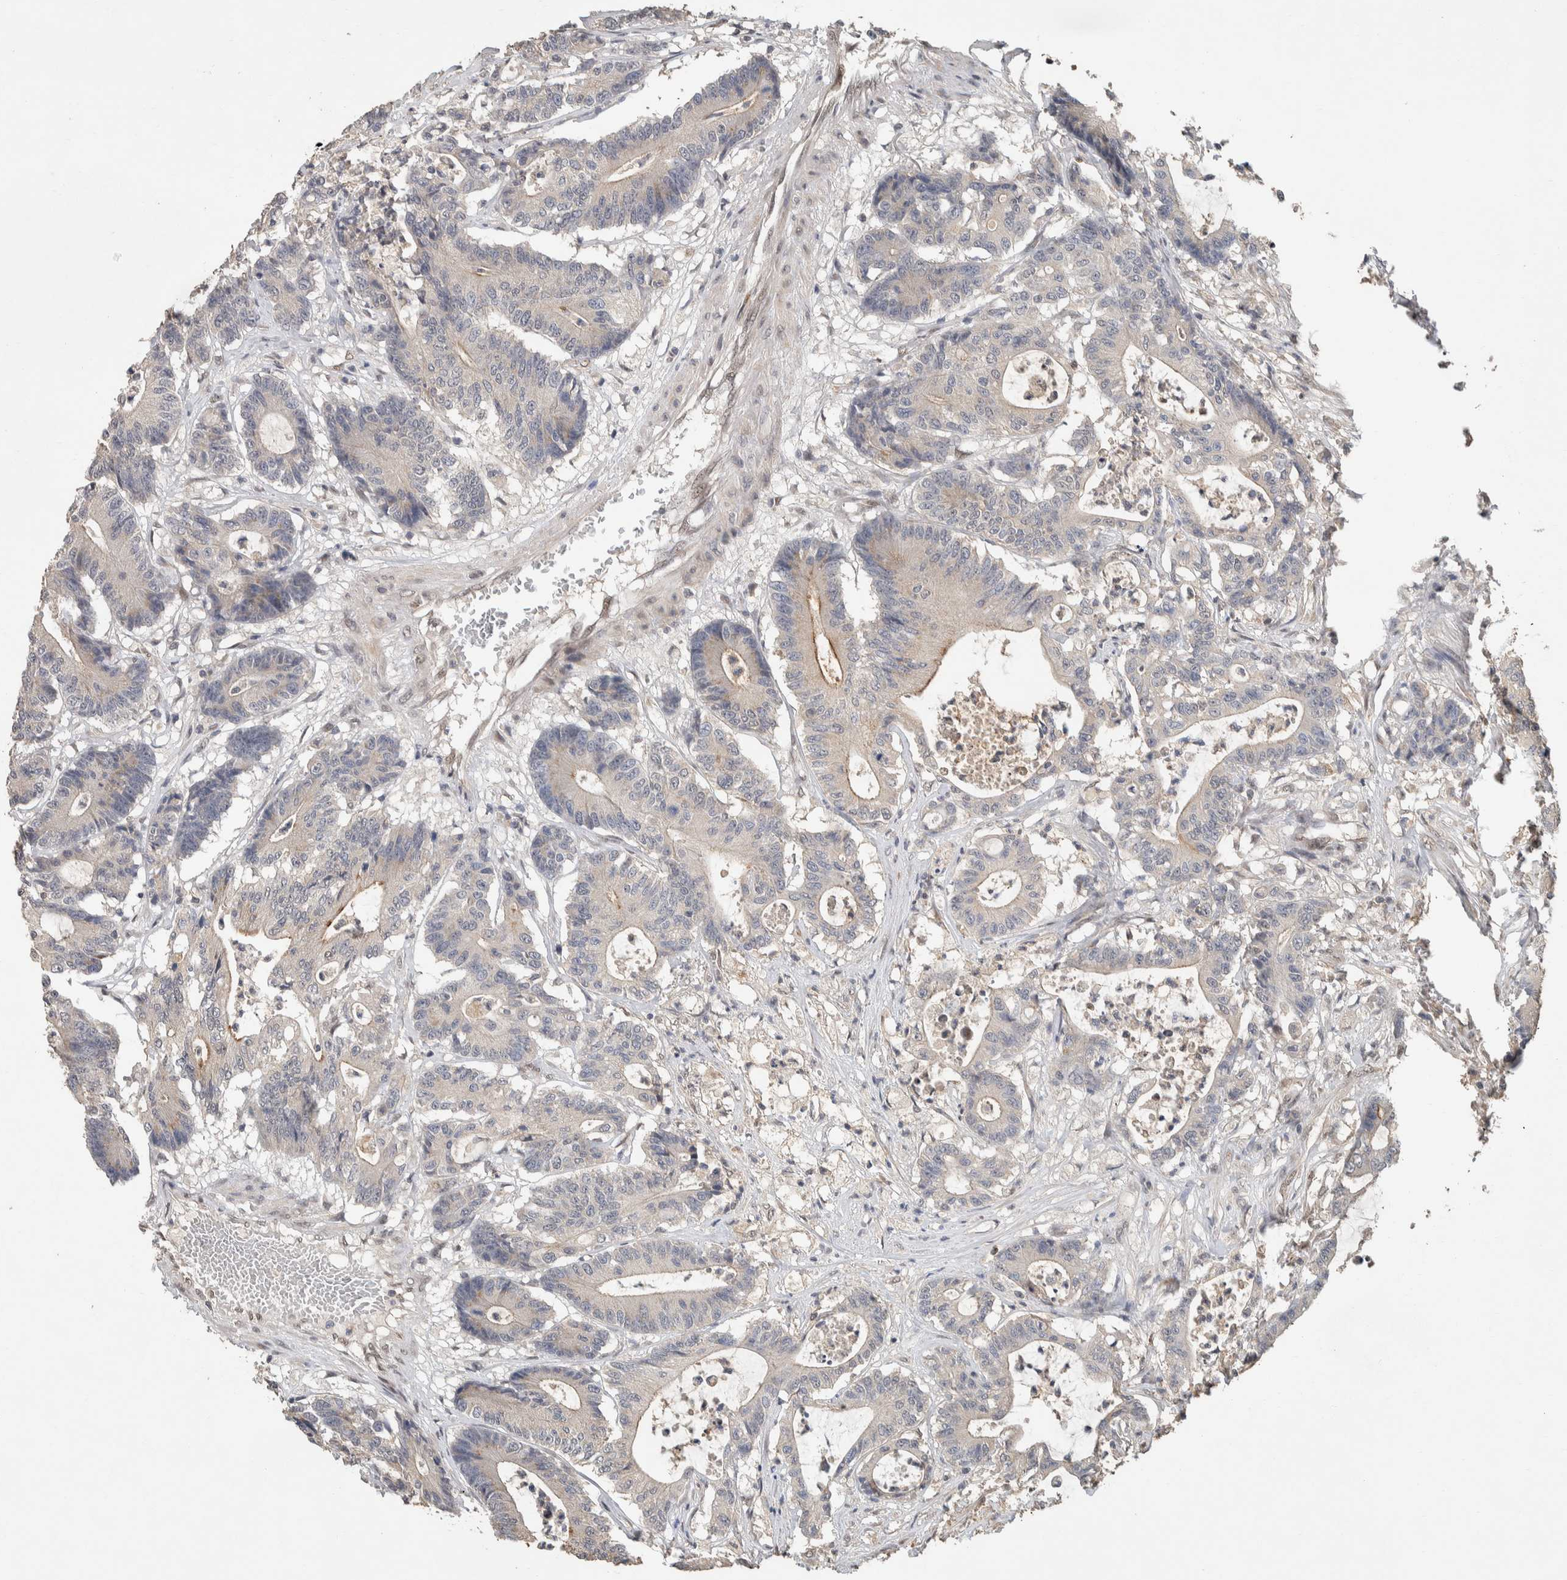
{"staining": {"intensity": "moderate", "quantity": "<25%", "location": "cytoplasmic/membranous"}, "tissue": "colorectal cancer", "cell_type": "Tumor cells", "image_type": "cancer", "snomed": [{"axis": "morphology", "description": "Adenocarcinoma, NOS"}, {"axis": "topography", "description": "Colon"}], "caption": "Tumor cells reveal low levels of moderate cytoplasmic/membranous positivity in about <25% of cells in human colorectal adenocarcinoma.", "gene": "CYSRT1", "patient": {"sex": "female", "age": 84}}